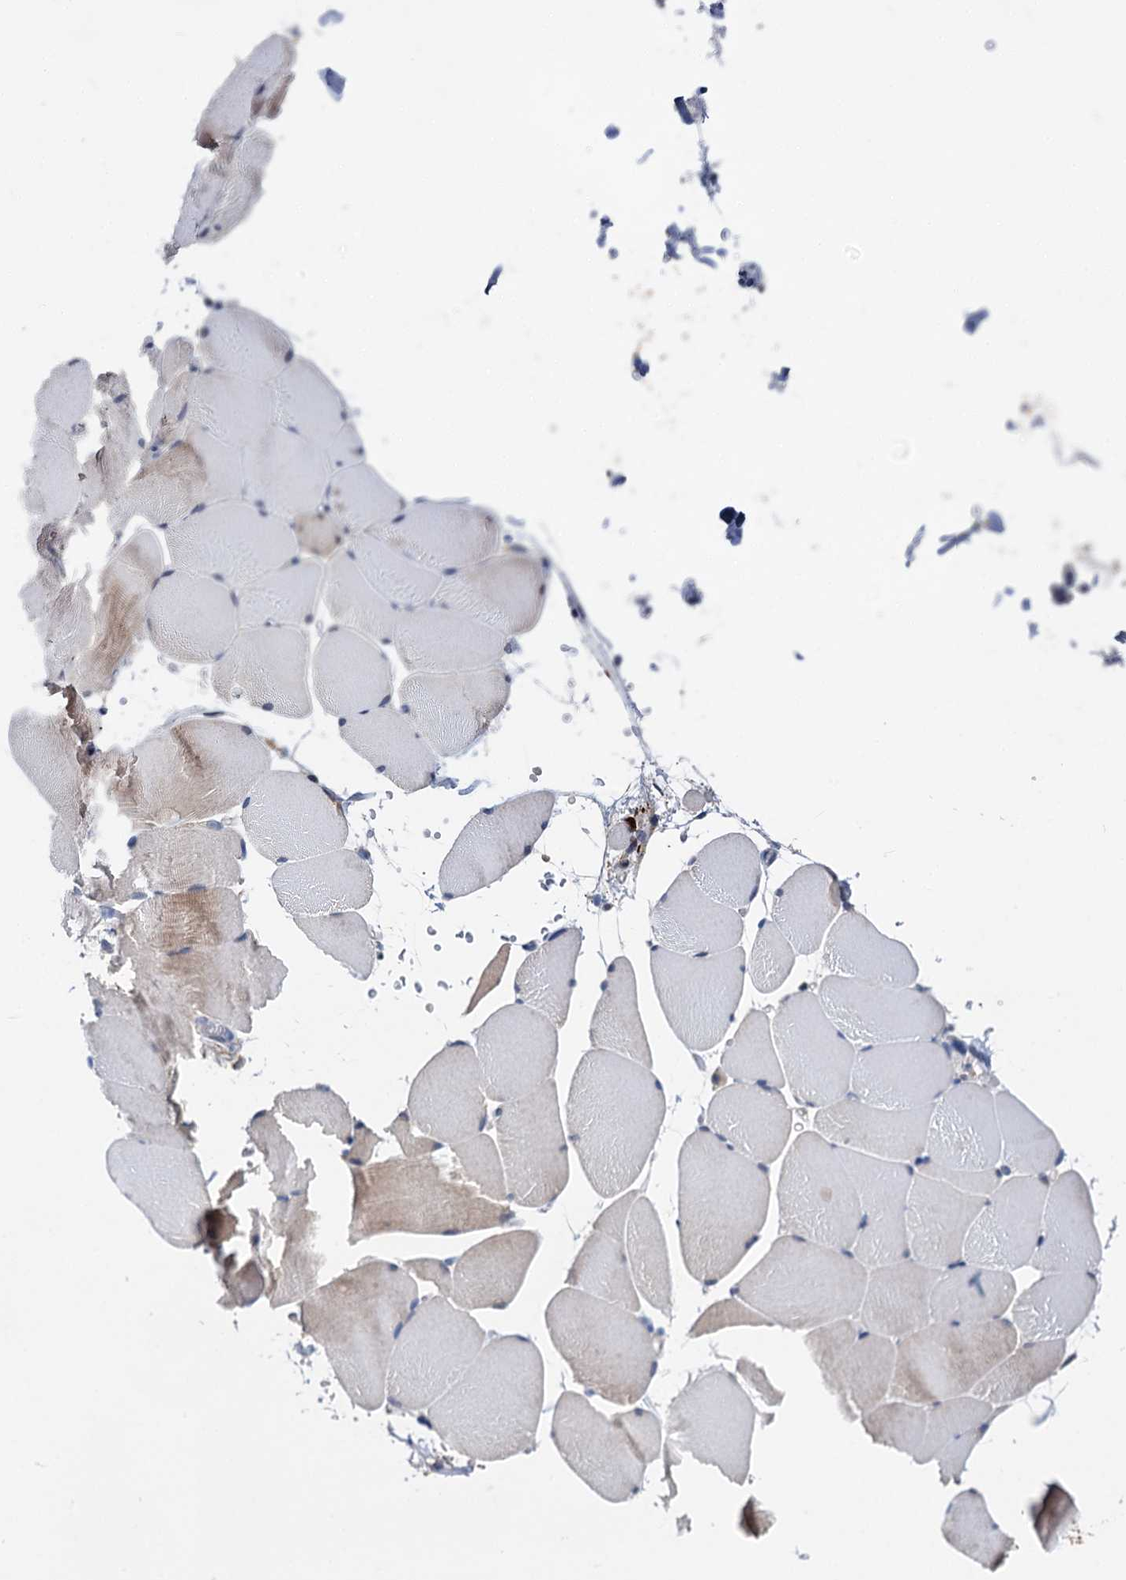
{"staining": {"intensity": "moderate", "quantity": "<25%", "location": "cytoplasmic/membranous"}, "tissue": "skeletal muscle", "cell_type": "Myocytes", "image_type": "normal", "snomed": [{"axis": "morphology", "description": "Normal tissue, NOS"}, {"axis": "topography", "description": "Skeletal muscle"}, {"axis": "topography", "description": "Parathyroid gland"}], "caption": "Immunohistochemical staining of unremarkable skeletal muscle displays <25% levels of moderate cytoplasmic/membranous protein expression in approximately <25% of myocytes. (DAB (3,3'-diaminobenzidine) IHC with brightfield microscopy, high magnification).", "gene": "GSTM3", "patient": {"sex": "female", "age": 37}}